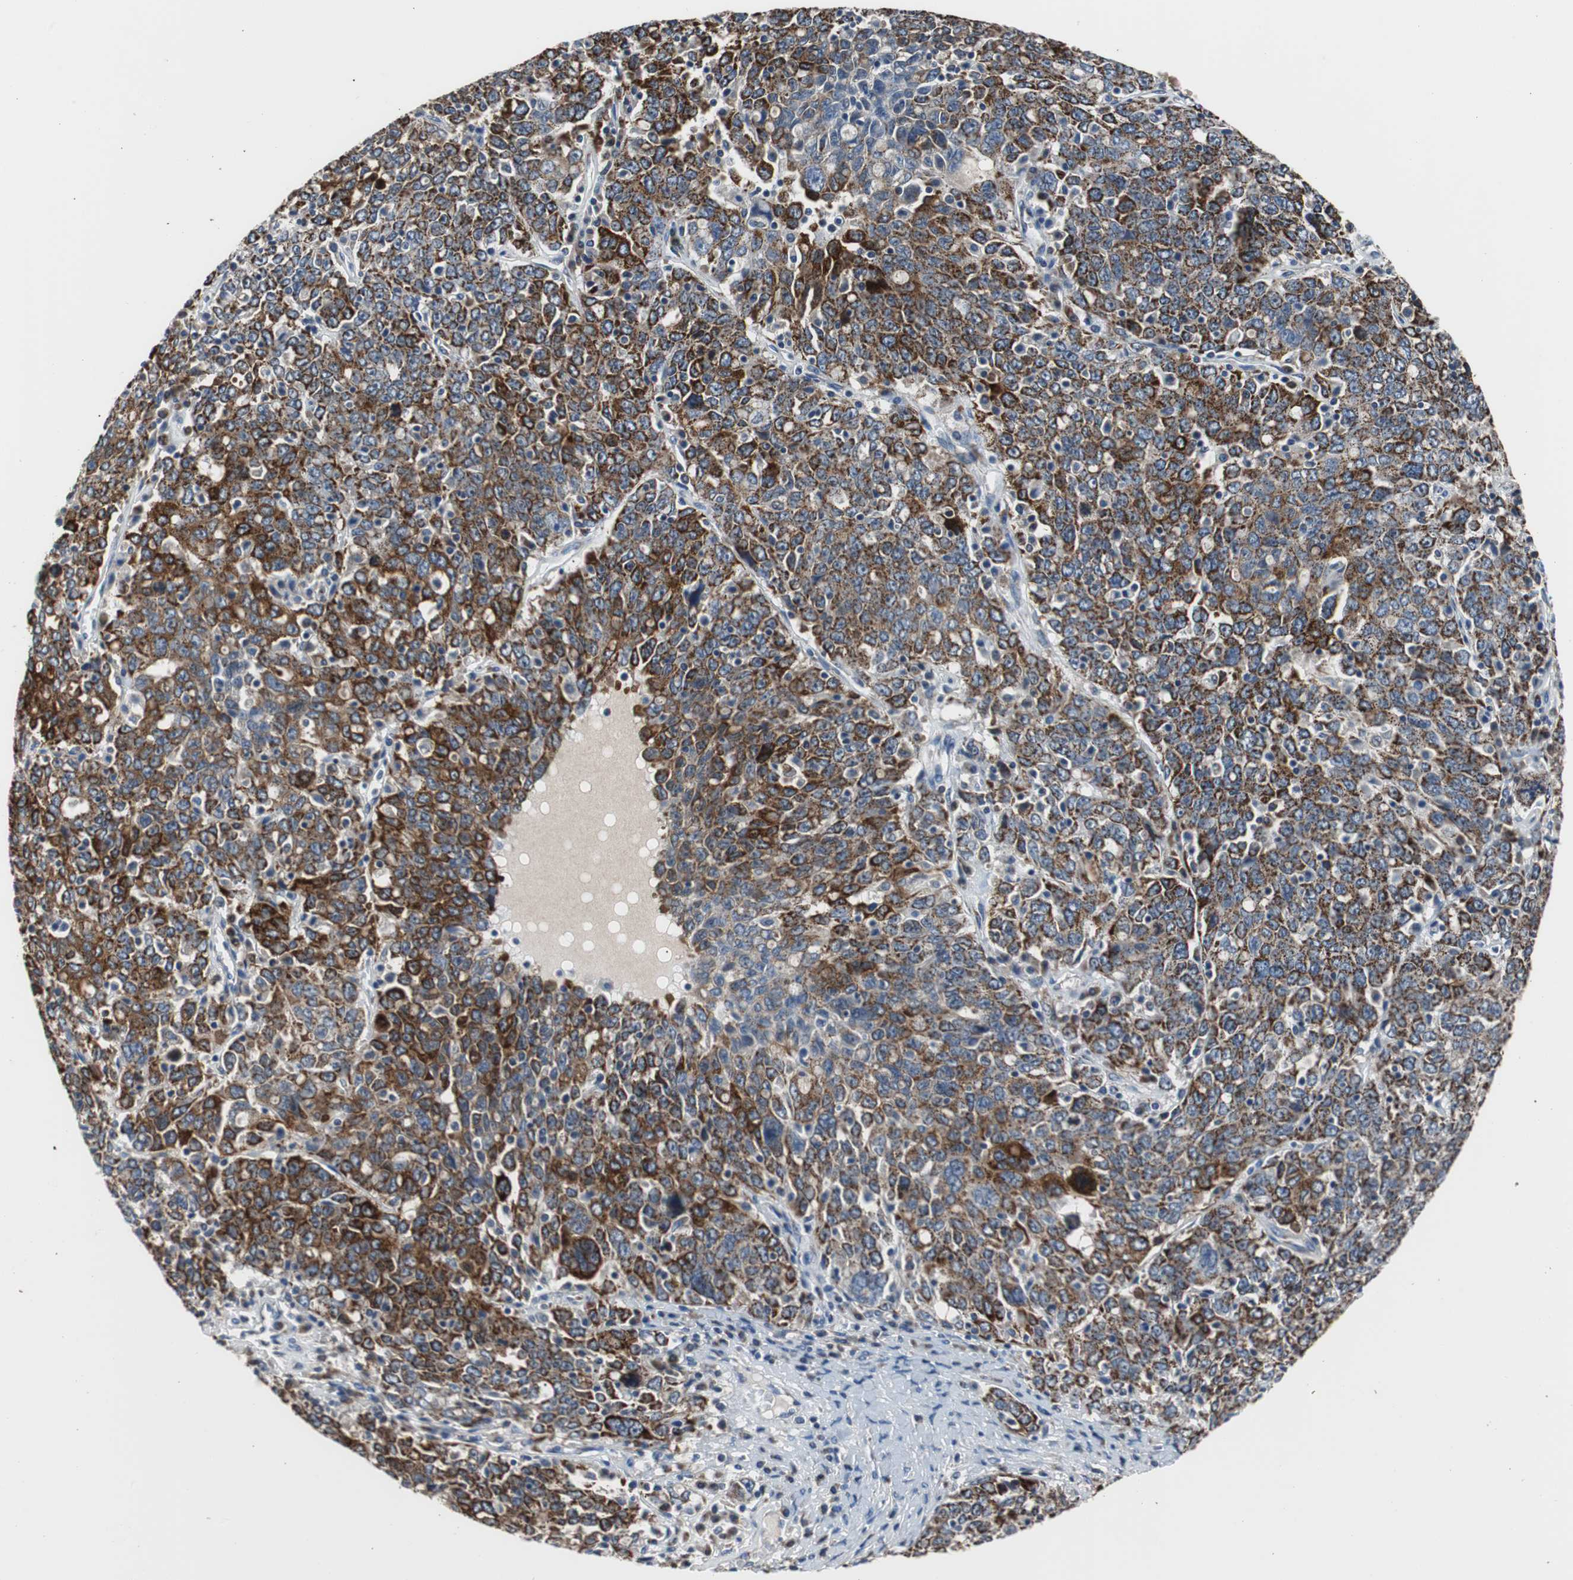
{"staining": {"intensity": "strong", "quantity": ">75%", "location": "cytoplasmic/membranous"}, "tissue": "ovarian cancer", "cell_type": "Tumor cells", "image_type": "cancer", "snomed": [{"axis": "morphology", "description": "Carcinoma, endometroid"}, {"axis": "topography", "description": "Ovary"}], "caption": "Immunohistochemical staining of human ovarian endometroid carcinoma shows strong cytoplasmic/membranous protein staining in about >75% of tumor cells. (IHC, brightfield microscopy, high magnification).", "gene": "PITRM1", "patient": {"sex": "female", "age": 62}}